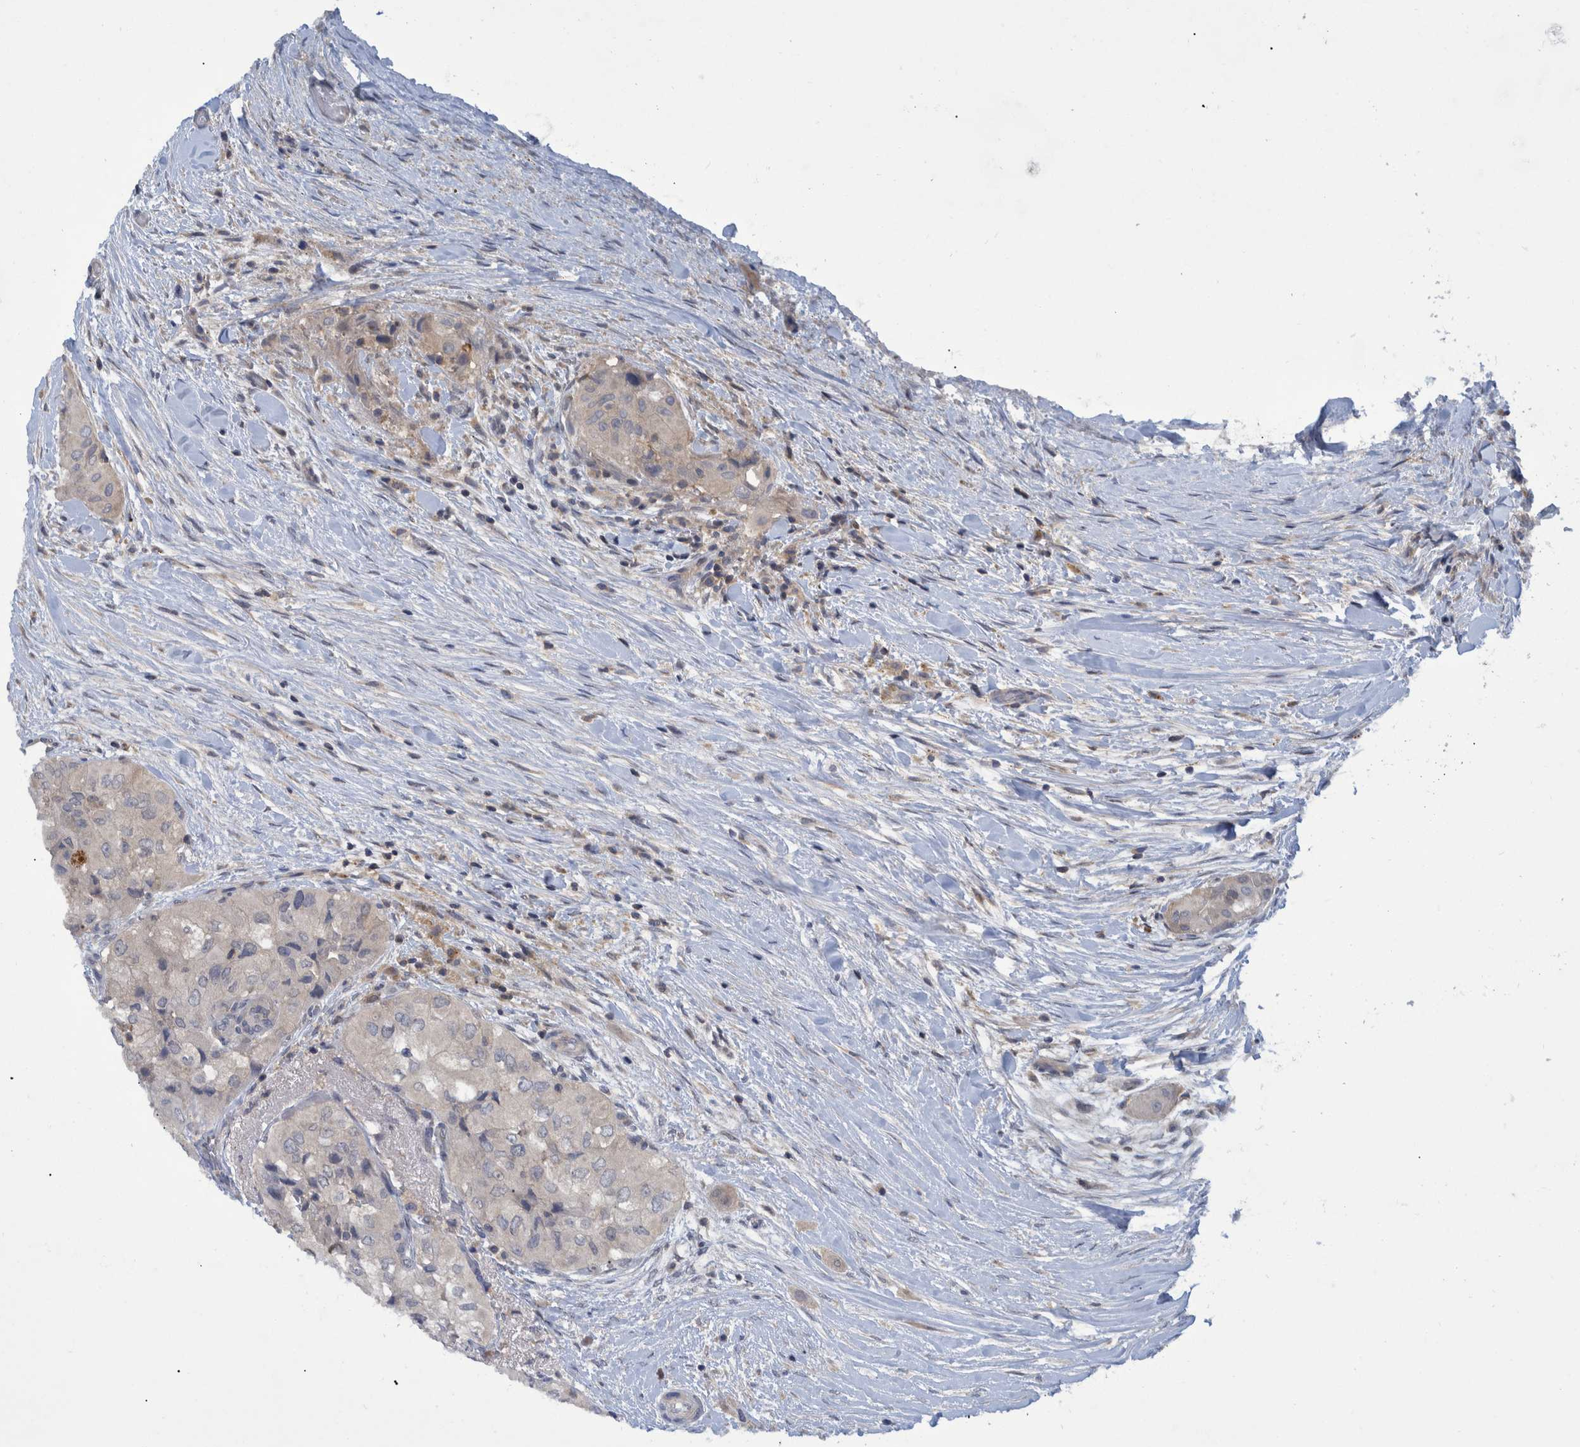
{"staining": {"intensity": "negative", "quantity": "none", "location": "none"}, "tissue": "thyroid cancer", "cell_type": "Tumor cells", "image_type": "cancer", "snomed": [{"axis": "morphology", "description": "Papillary adenocarcinoma, NOS"}, {"axis": "topography", "description": "Thyroid gland"}], "caption": "DAB immunohistochemical staining of human thyroid cancer shows no significant expression in tumor cells.", "gene": "PCYT2", "patient": {"sex": "female", "age": 59}}